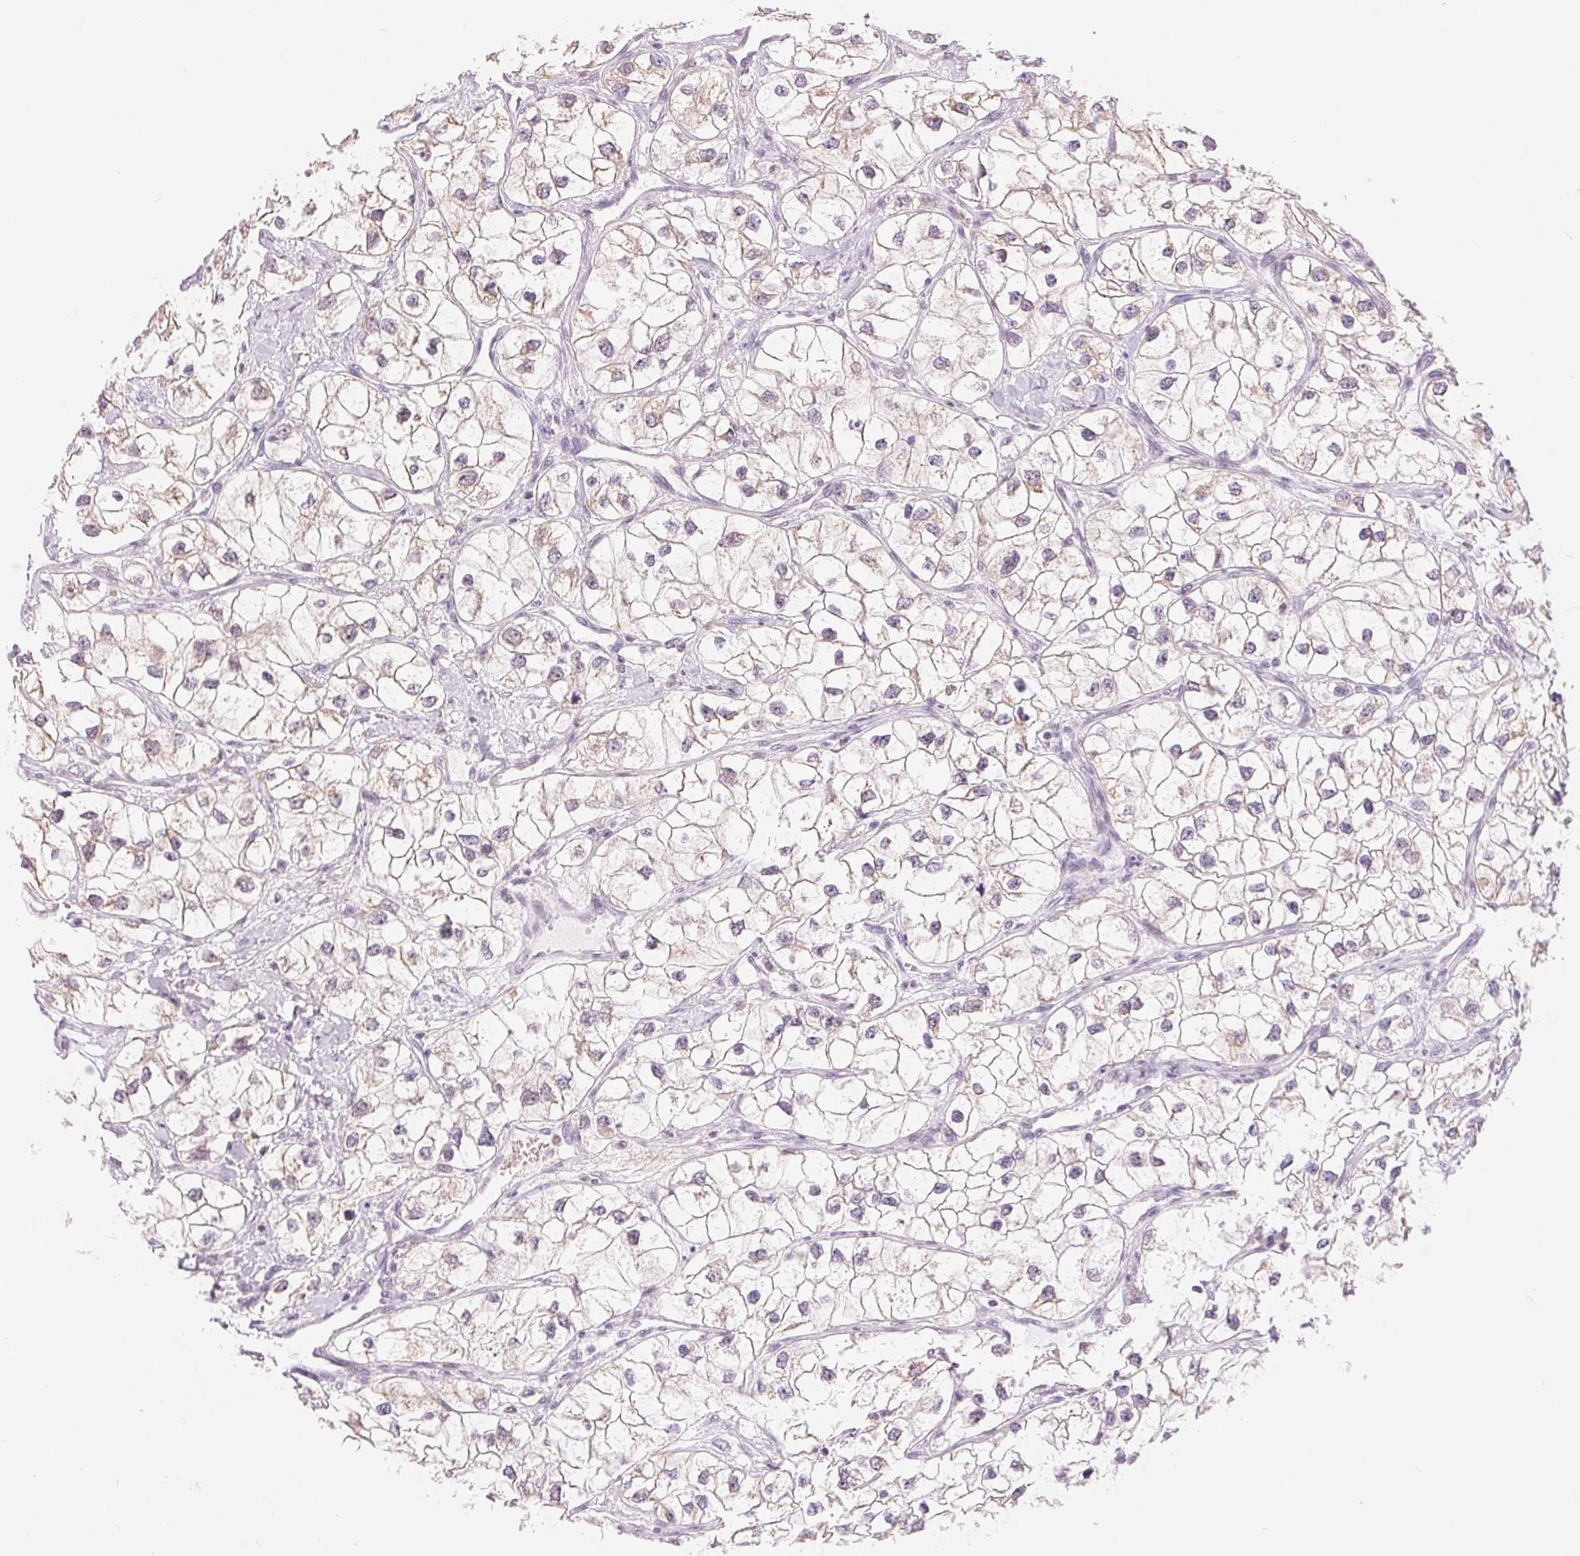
{"staining": {"intensity": "weak", "quantity": "<25%", "location": "cytoplasmic/membranous"}, "tissue": "renal cancer", "cell_type": "Tumor cells", "image_type": "cancer", "snomed": [{"axis": "morphology", "description": "Adenocarcinoma, NOS"}, {"axis": "topography", "description": "Kidney"}], "caption": "Immunohistochemistry of human adenocarcinoma (renal) exhibits no staining in tumor cells. The staining was performed using DAB (3,3'-diaminobenzidine) to visualize the protein expression in brown, while the nuclei were stained in blue with hematoxylin (Magnification: 20x).", "gene": "POU2F2", "patient": {"sex": "male", "age": 59}}